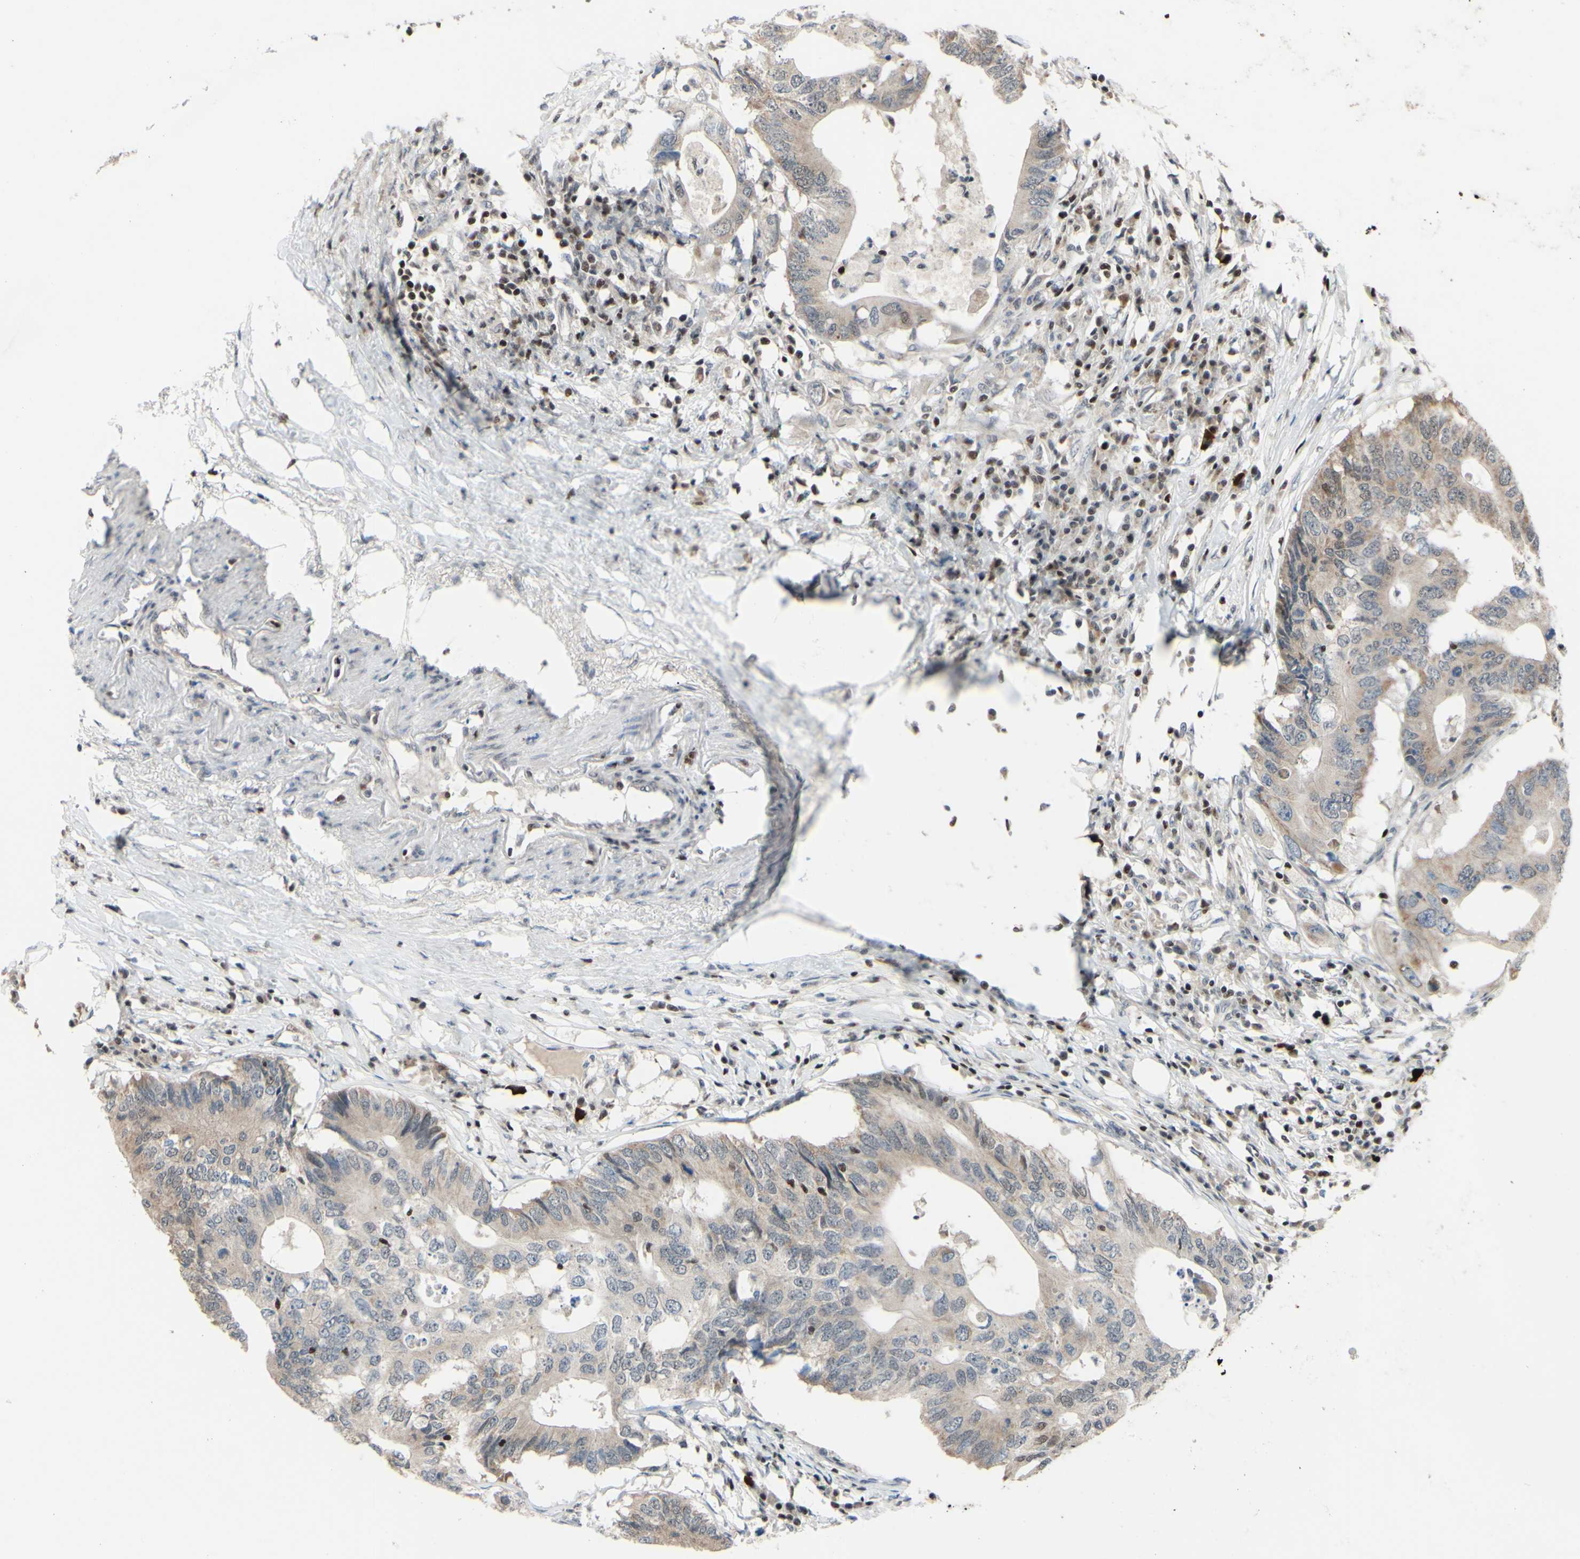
{"staining": {"intensity": "weak", "quantity": ">75%", "location": "cytoplasmic/membranous,nuclear"}, "tissue": "colorectal cancer", "cell_type": "Tumor cells", "image_type": "cancer", "snomed": [{"axis": "morphology", "description": "Adenocarcinoma, NOS"}, {"axis": "topography", "description": "Colon"}], "caption": "A high-resolution micrograph shows IHC staining of colorectal cancer, which reveals weak cytoplasmic/membranous and nuclear positivity in approximately >75% of tumor cells.", "gene": "SP4", "patient": {"sex": "male", "age": 71}}